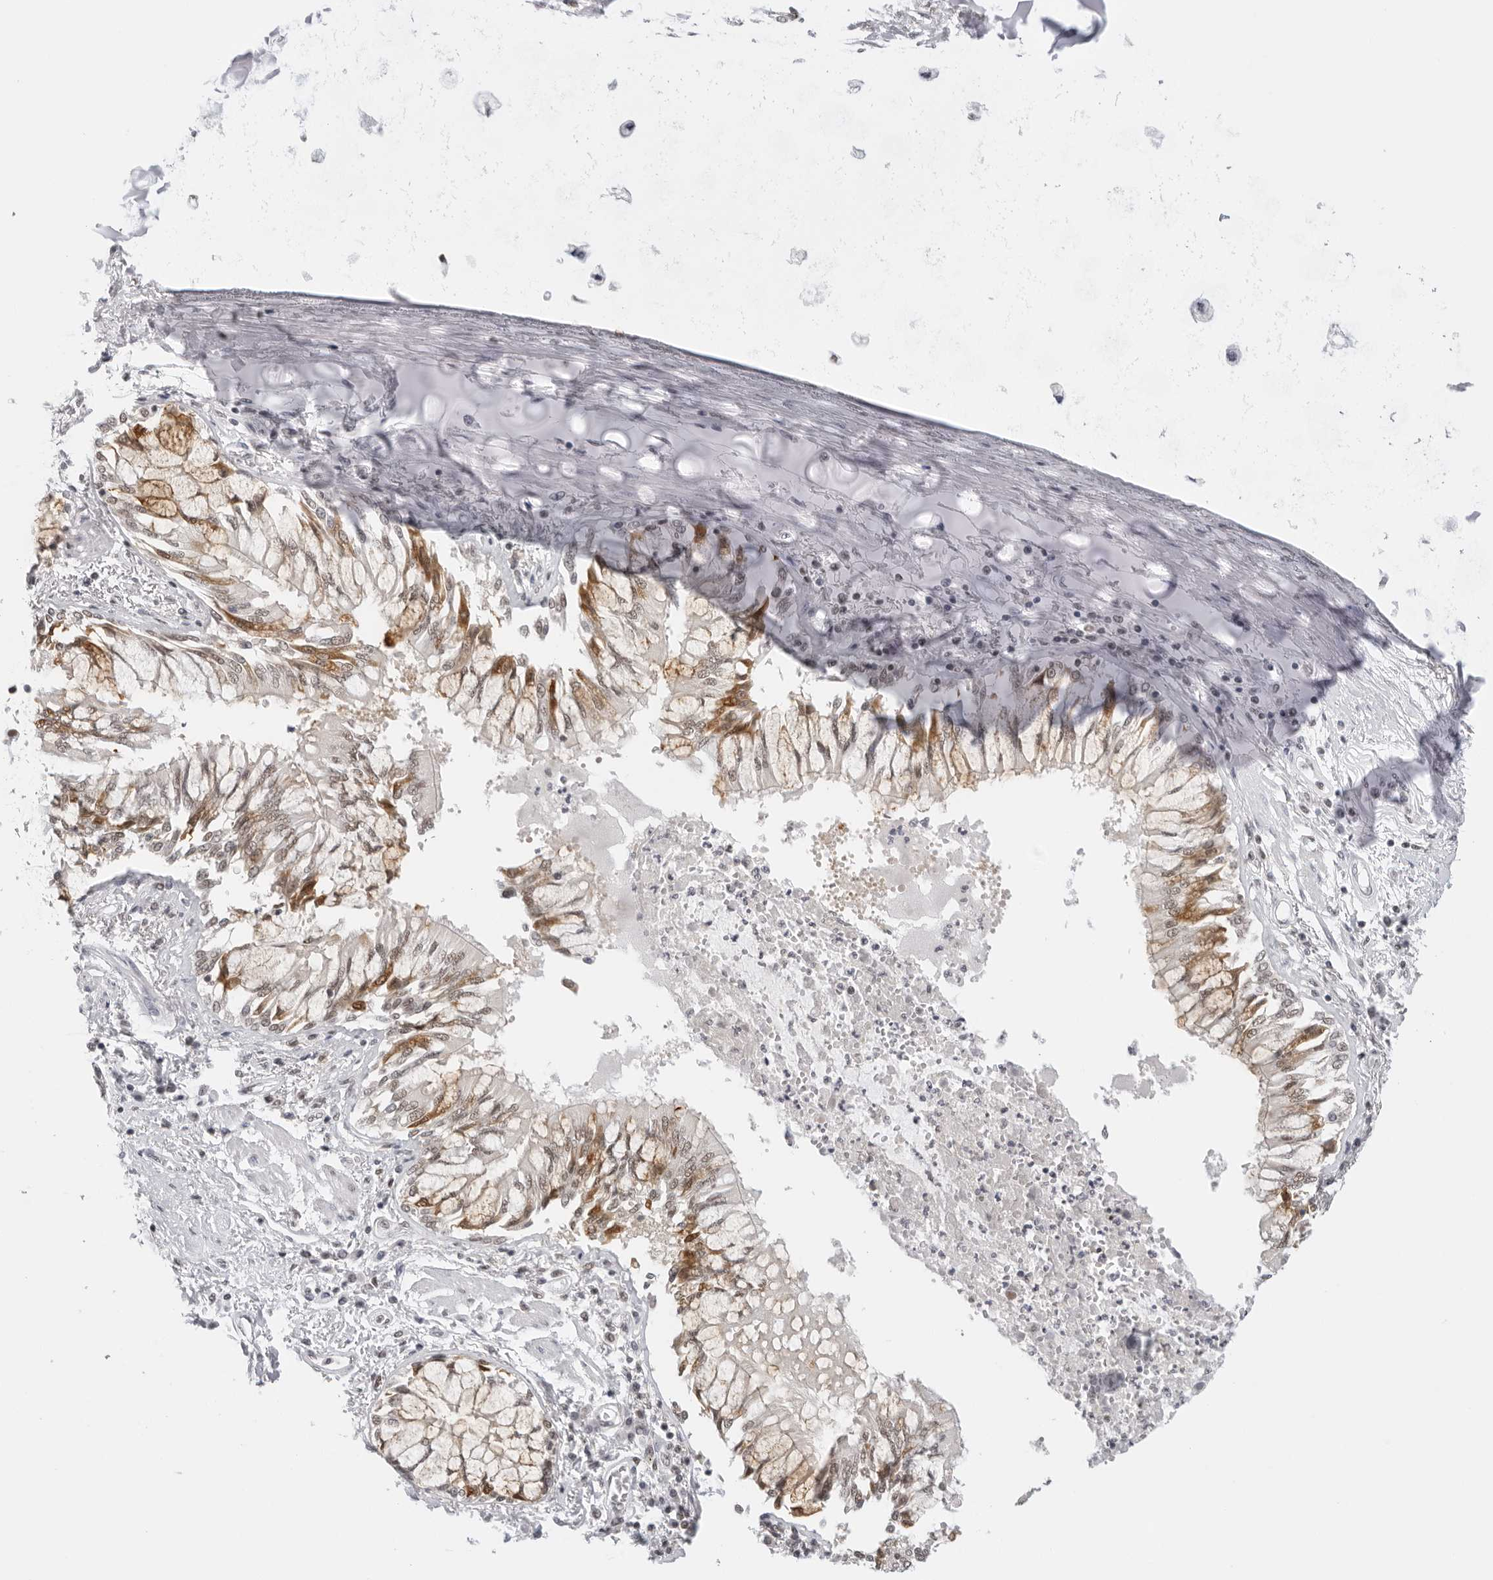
{"staining": {"intensity": "moderate", "quantity": ">75%", "location": "cytoplasmic/membranous,nuclear"}, "tissue": "bronchus", "cell_type": "Respiratory epithelial cells", "image_type": "normal", "snomed": [{"axis": "morphology", "description": "Normal tissue, NOS"}, {"axis": "topography", "description": "Cartilage tissue"}, {"axis": "topography", "description": "Bronchus"}, {"axis": "topography", "description": "Lung"}], "caption": "Respiratory epithelial cells display medium levels of moderate cytoplasmic/membranous,nuclear positivity in approximately >75% of cells in benign bronchus.", "gene": "RPA2", "patient": {"sex": "female", "age": 49}}